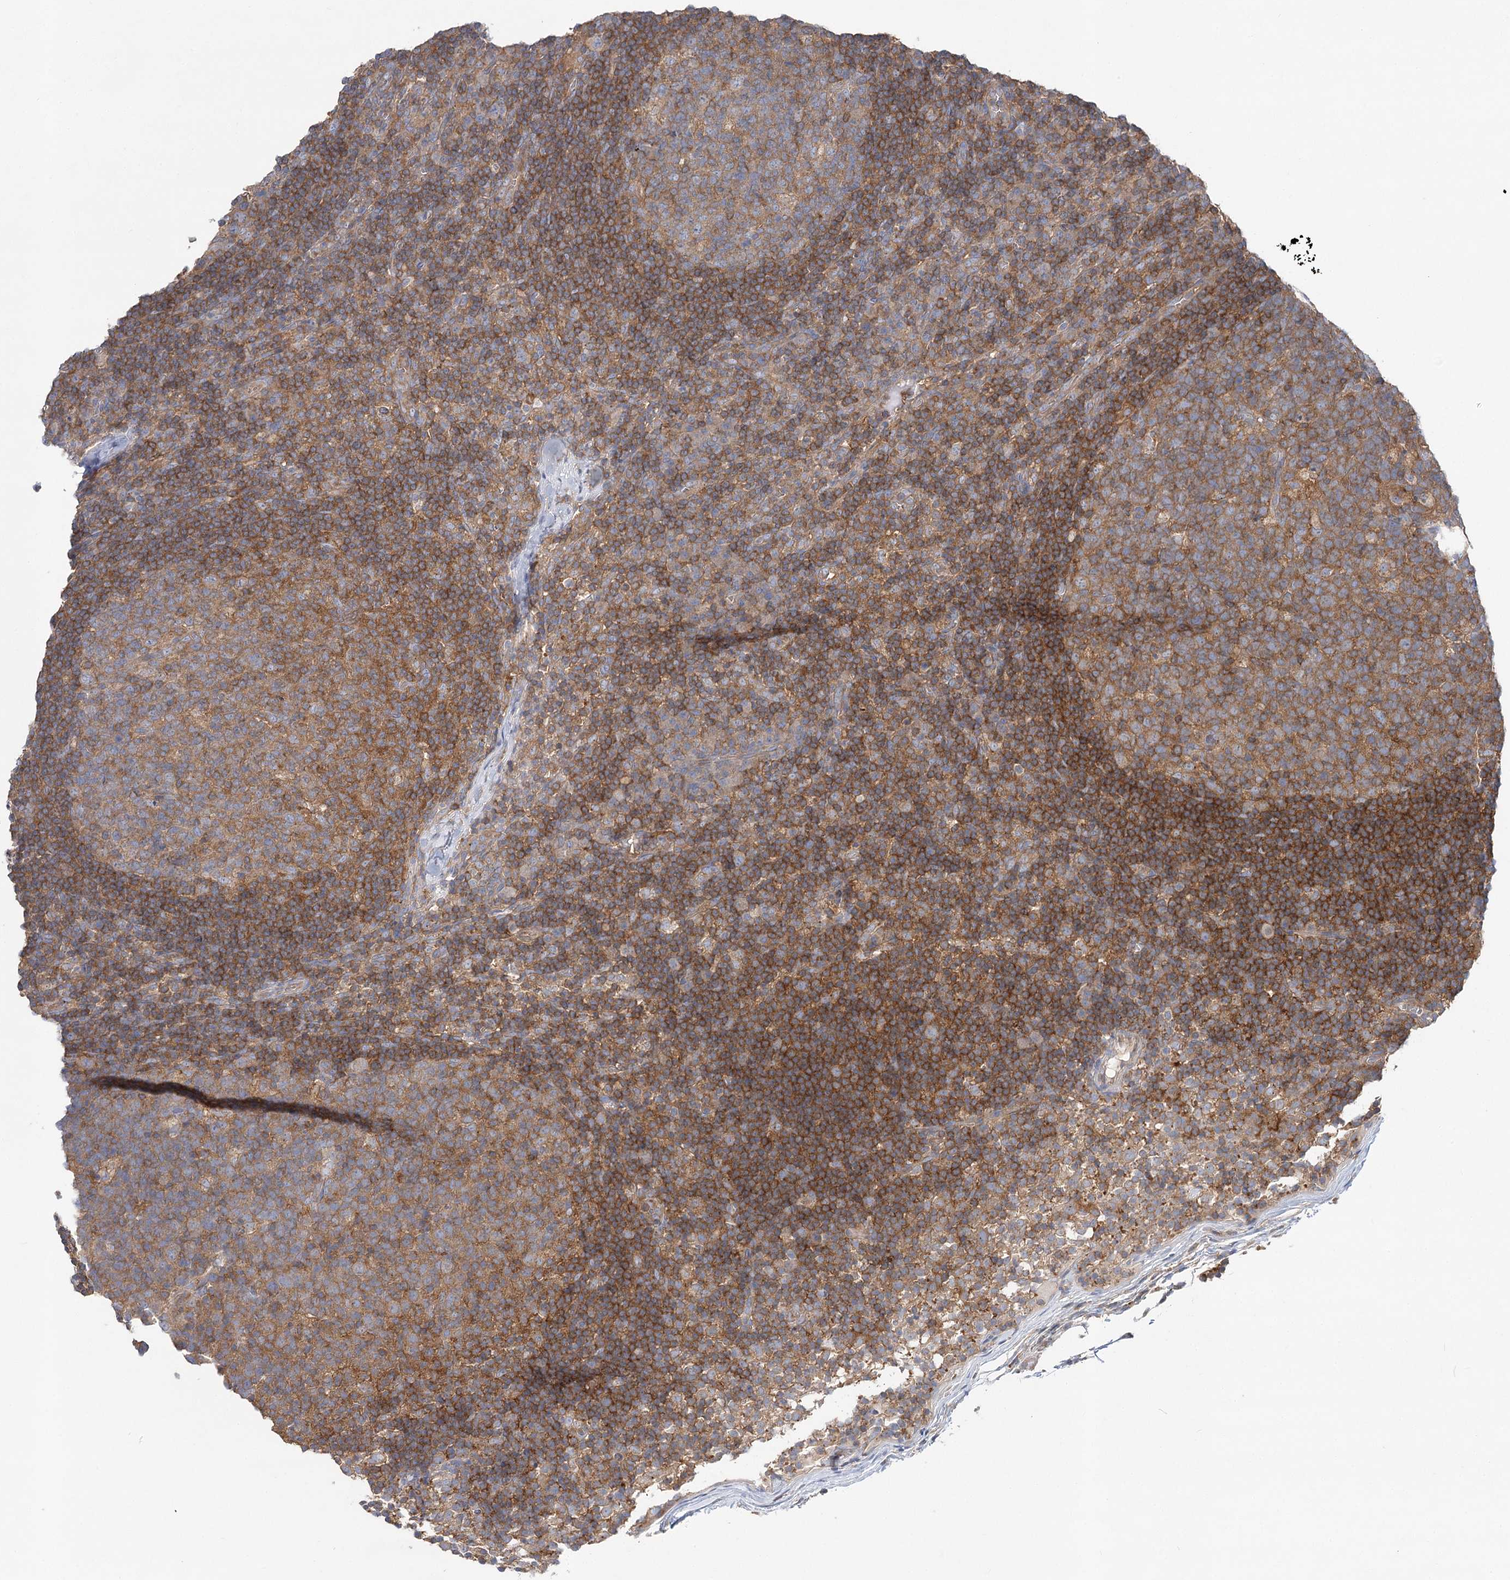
{"staining": {"intensity": "moderate", "quantity": ">75%", "location": "cytoplasmic/membranous"}, "tissue": "lymph node", "cell_type": "Germinal center cells", "image_type": "normal", "snomed": [{"axis": "morphology", "description": "Normal tissue, NOS"}, {"axis": "morphology", "description": "Inflammation, NOS"}, {"axis": "topography", "description": "Lymph node"}], "caption": "Unremarkable lymph node was stained to show a protein in brown. There is medium levels of moderate cytoplasmic/membranous positivity in approximately >75% of germinal center cells. Using DAB (3,3'-diaminobenzidine) (brown) and hematoxylin (blue) stains, captured at high magnification using brightfield microscopy.", "gene": "ABRAXAS2", "patient": {"sex": "male", "age": 55}}